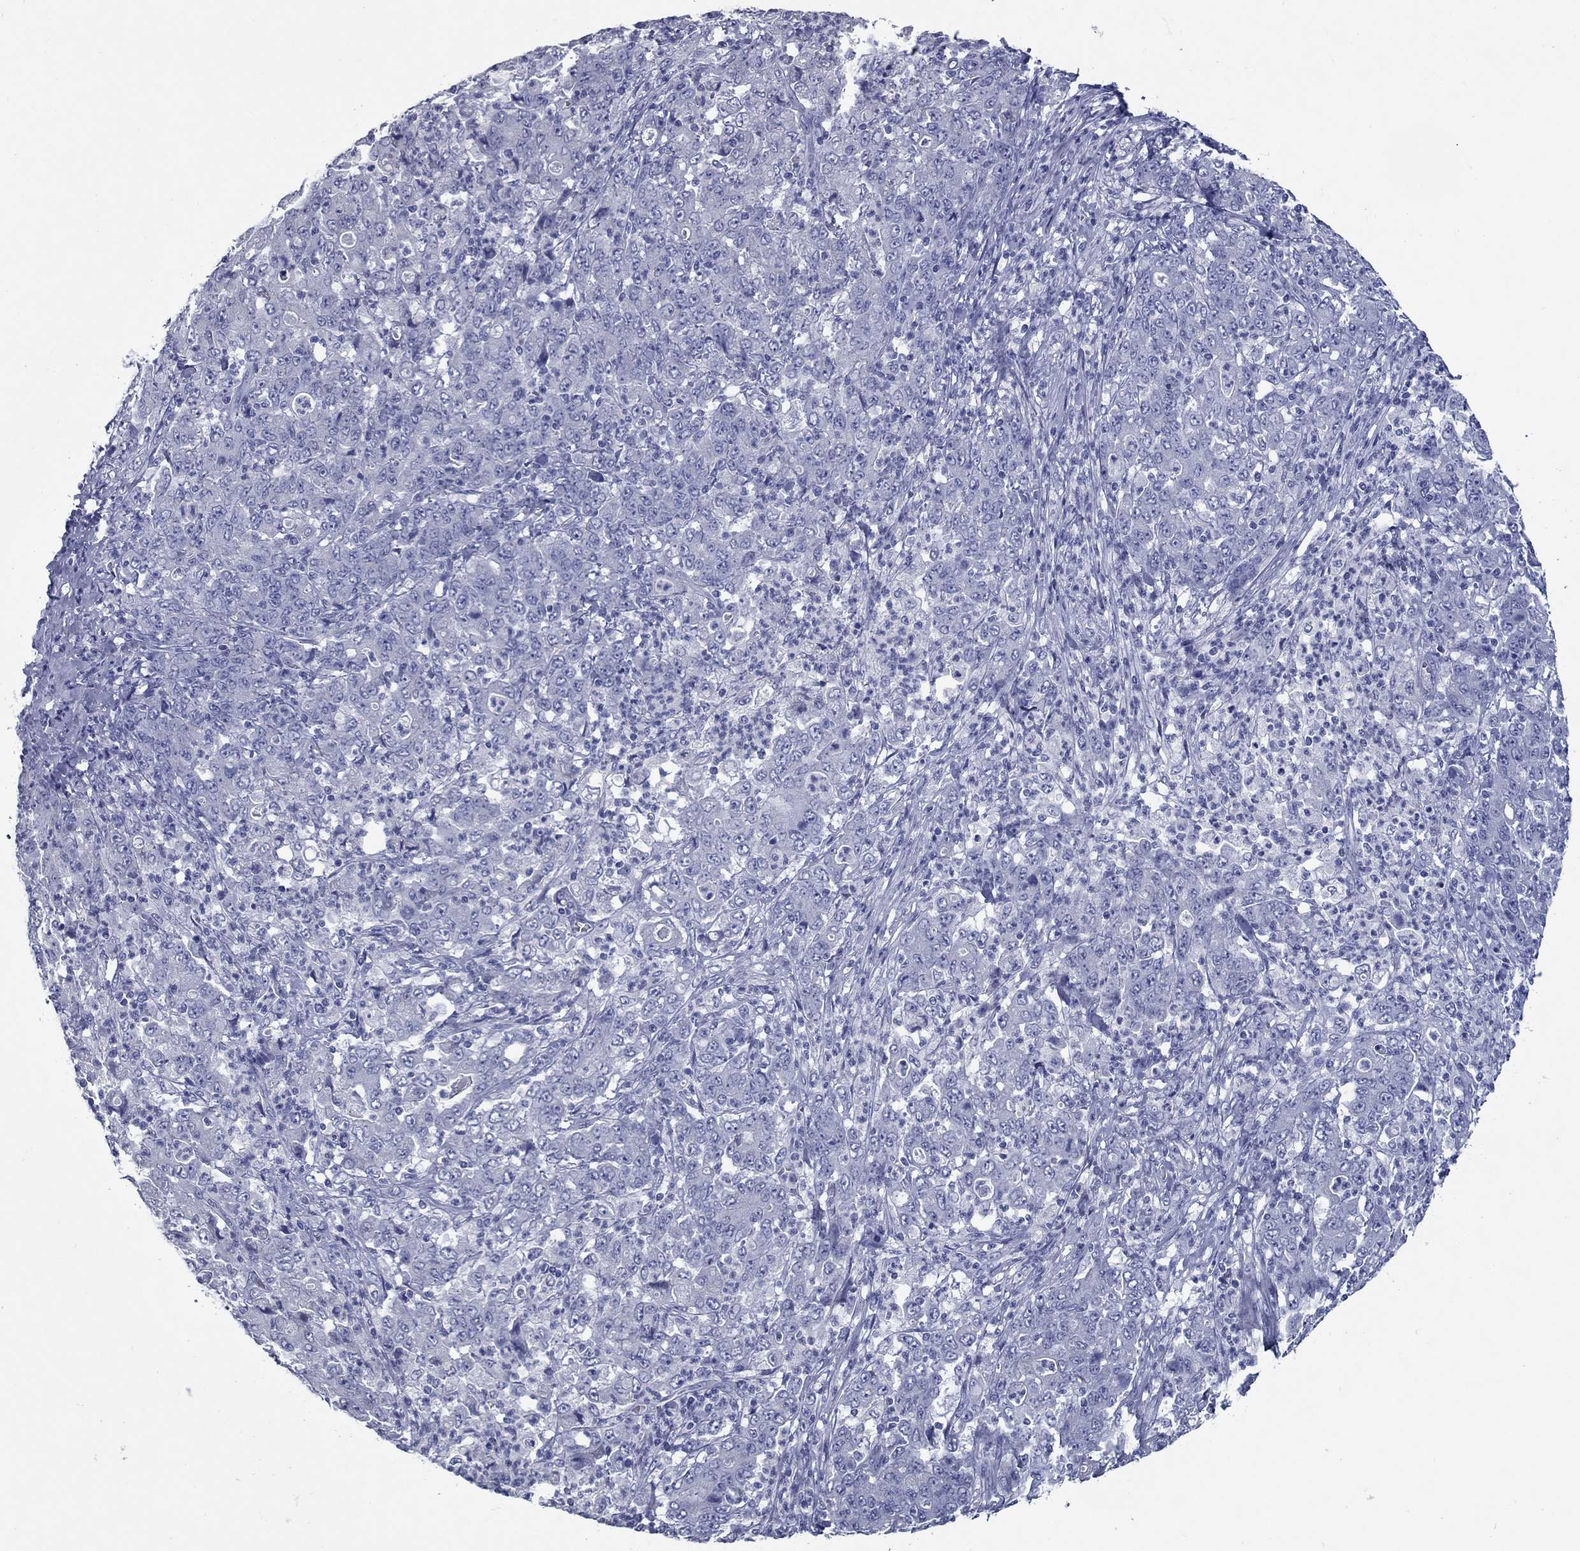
{"staining": {"intensity": "negative", "quantity": "none", "location": "none"}, "tissue": "stomach cancer", "cell_type": "Tumor cells", "image_type": "cancer", "snomed": [{"axis": "morphology", "description": "Adenocarcinoma, NOS"}, {"axis": "topography", "description": "Stomach, lower"}], "caption": "The image shows no significant staining in tumor cells of stomach cancer (adenocarcinoma). (DAB (3,3'-diaminobenzidine) immunohistochemistry visualized using brightfield microscopy, high magnification).", "gene": "KIRREL2", "patient": {"sex": "female", "age": 71}}